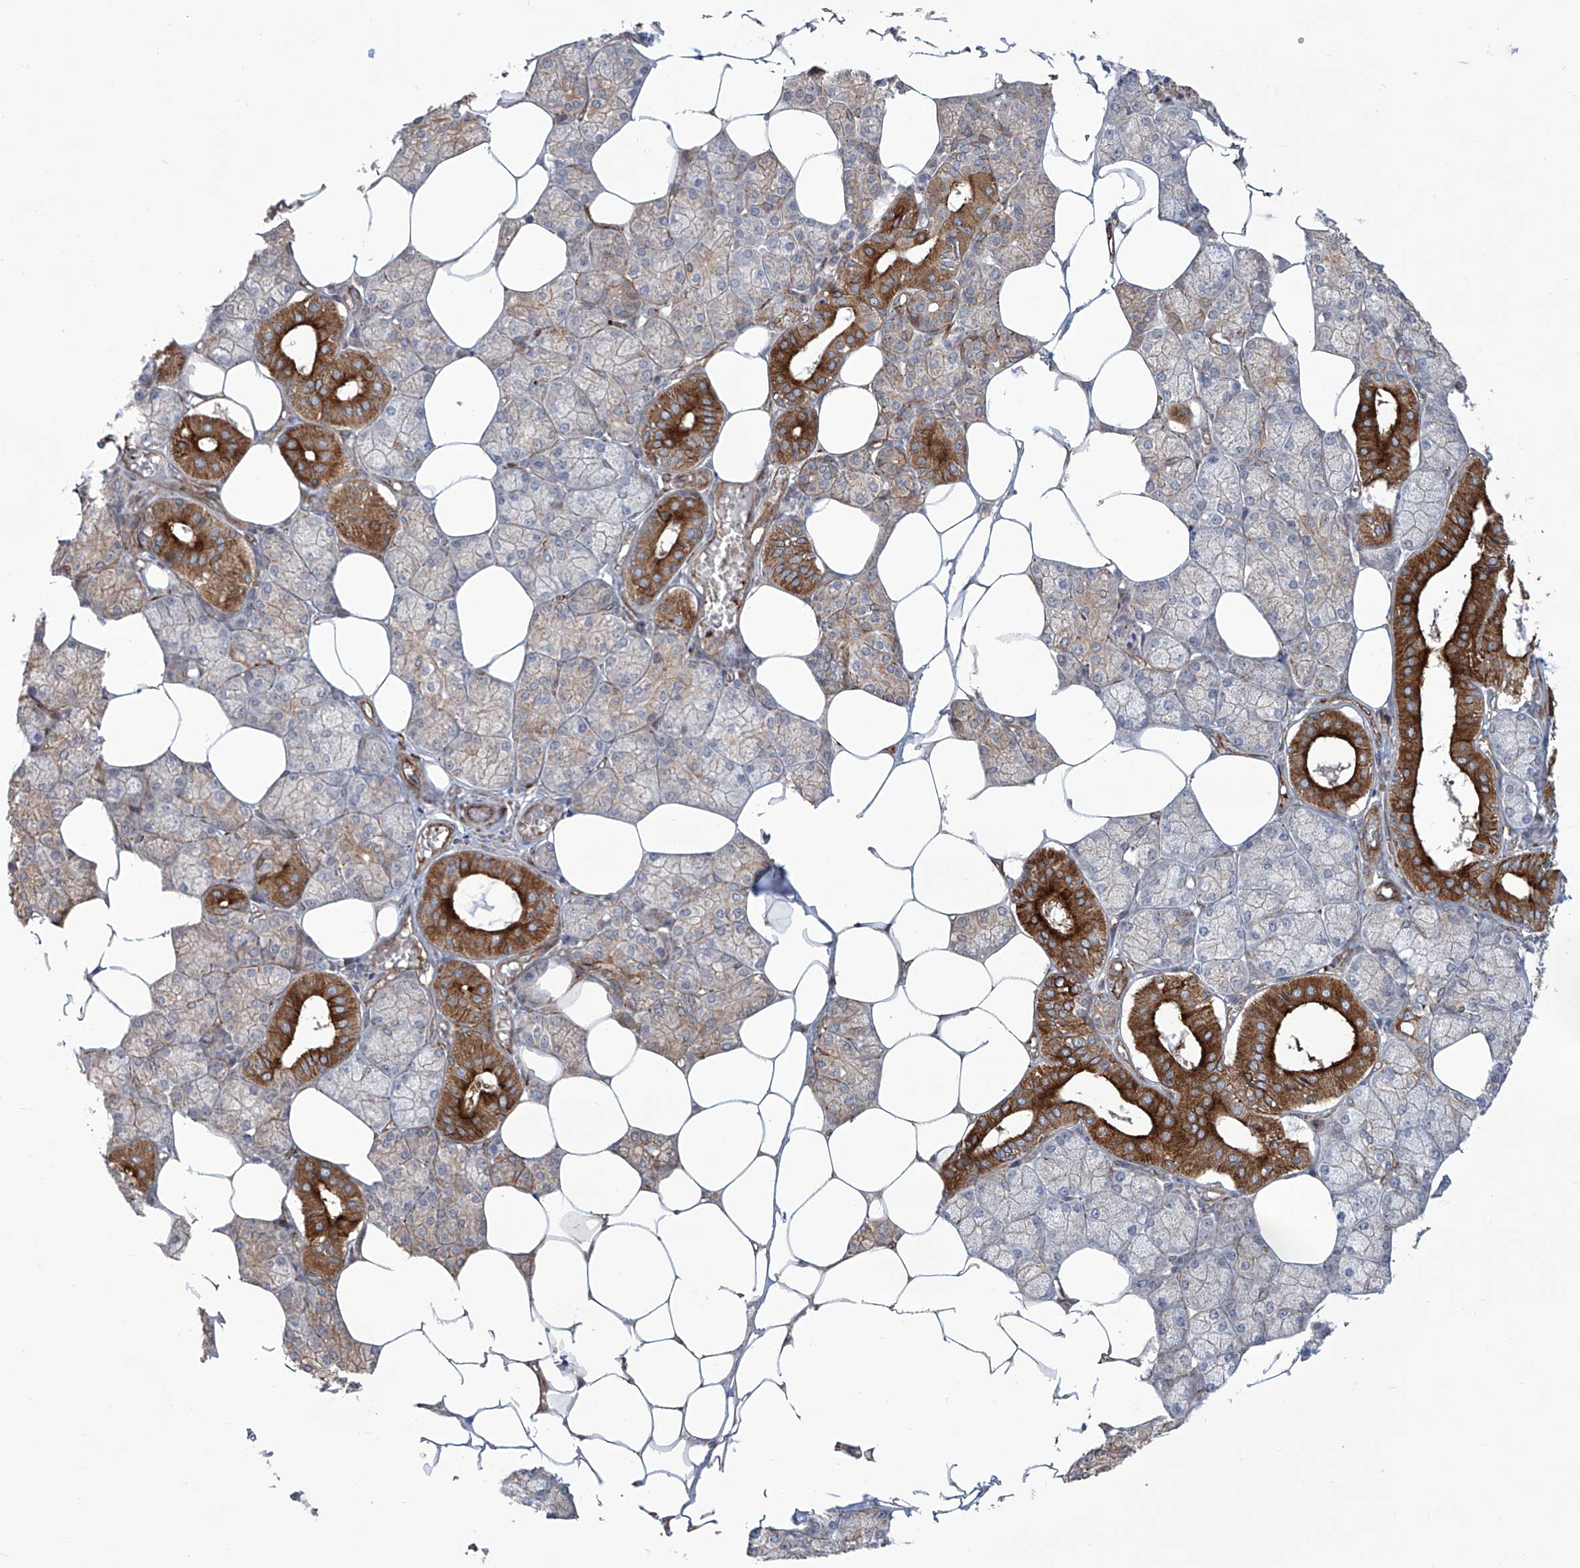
{"staining": {"intensity": "strong", "quantity": "<25%", "location": "cytoplasmic/membranous"}, "tissue": "salivary gland", "cell_type": "Glandular cells", "image_type": "normal", "snomed": [{"axis": "morphology", "description": "Normal tissue, NOS"}, {"axis": "topography", "description": "Salivary gland"}], "caption": "Salivary gland stained for a protein (brown) demonstrates strong cytoplasmic/membranous positive staining in about <25% of glandular cells.", "gene": "APAF1", "patient": {"sex": "male", "age": 62}}